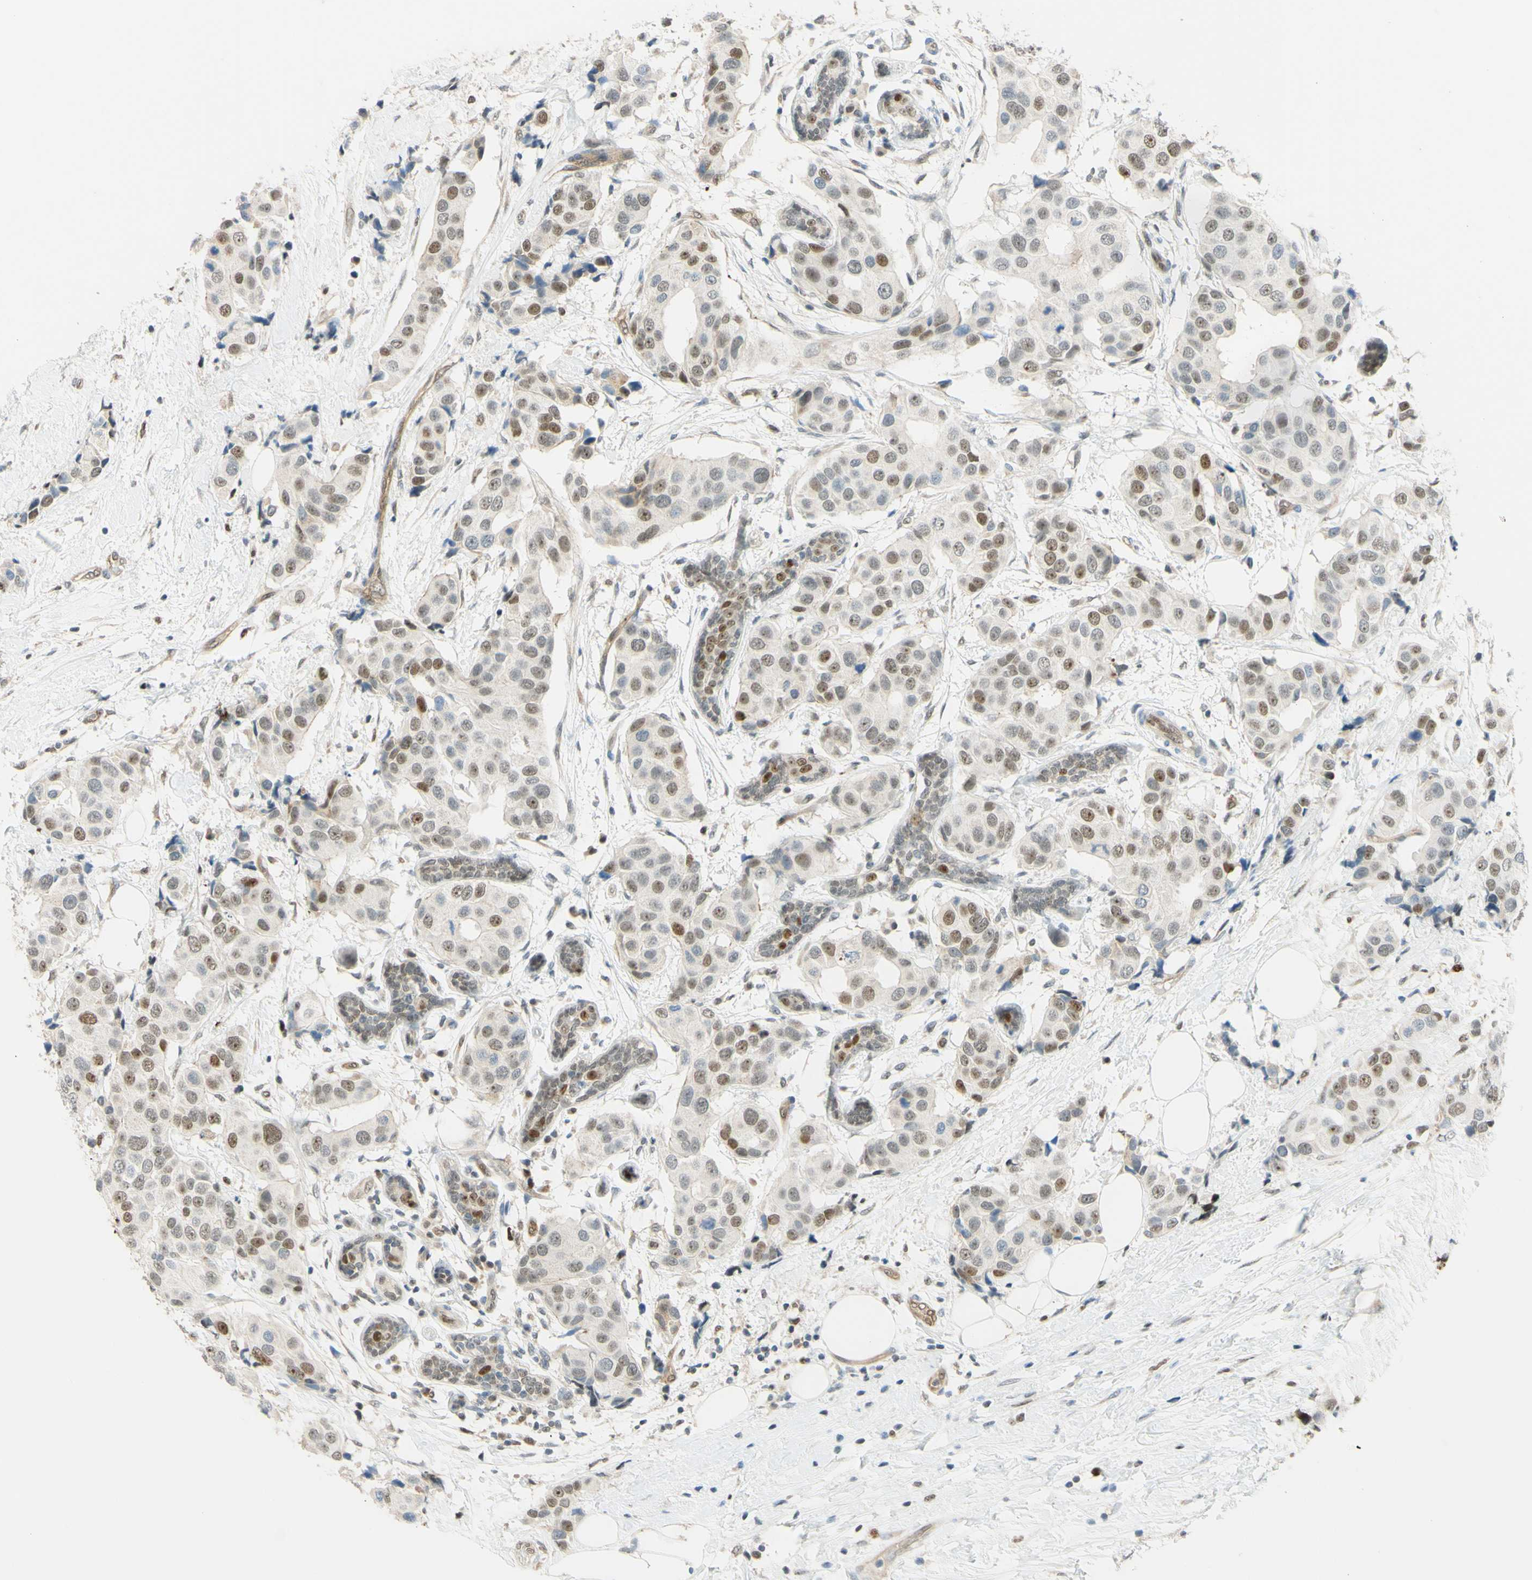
{"staining": {"intensity": "weak", "quantity": ">75%", "location": "nuclear"}, "tissue": "breast cancer", "cell_type": "Tumor cells", "image_type": "cancer", "snomed": [{"axis": "morphology", "description": "Normal tissue, NOS"}, {"axis": "morphology", "description": "Duct carcinoma"}, {"axis": "topography", "description": "Breast"}], "caption": "Immunohistochemical staining of human breast invasive ductal carcinoma shows weak nuclear protein positivity in approximately >75% of tumor cells.", "gene": "POLB", "patient": {"sex": "female", "age": 39}}